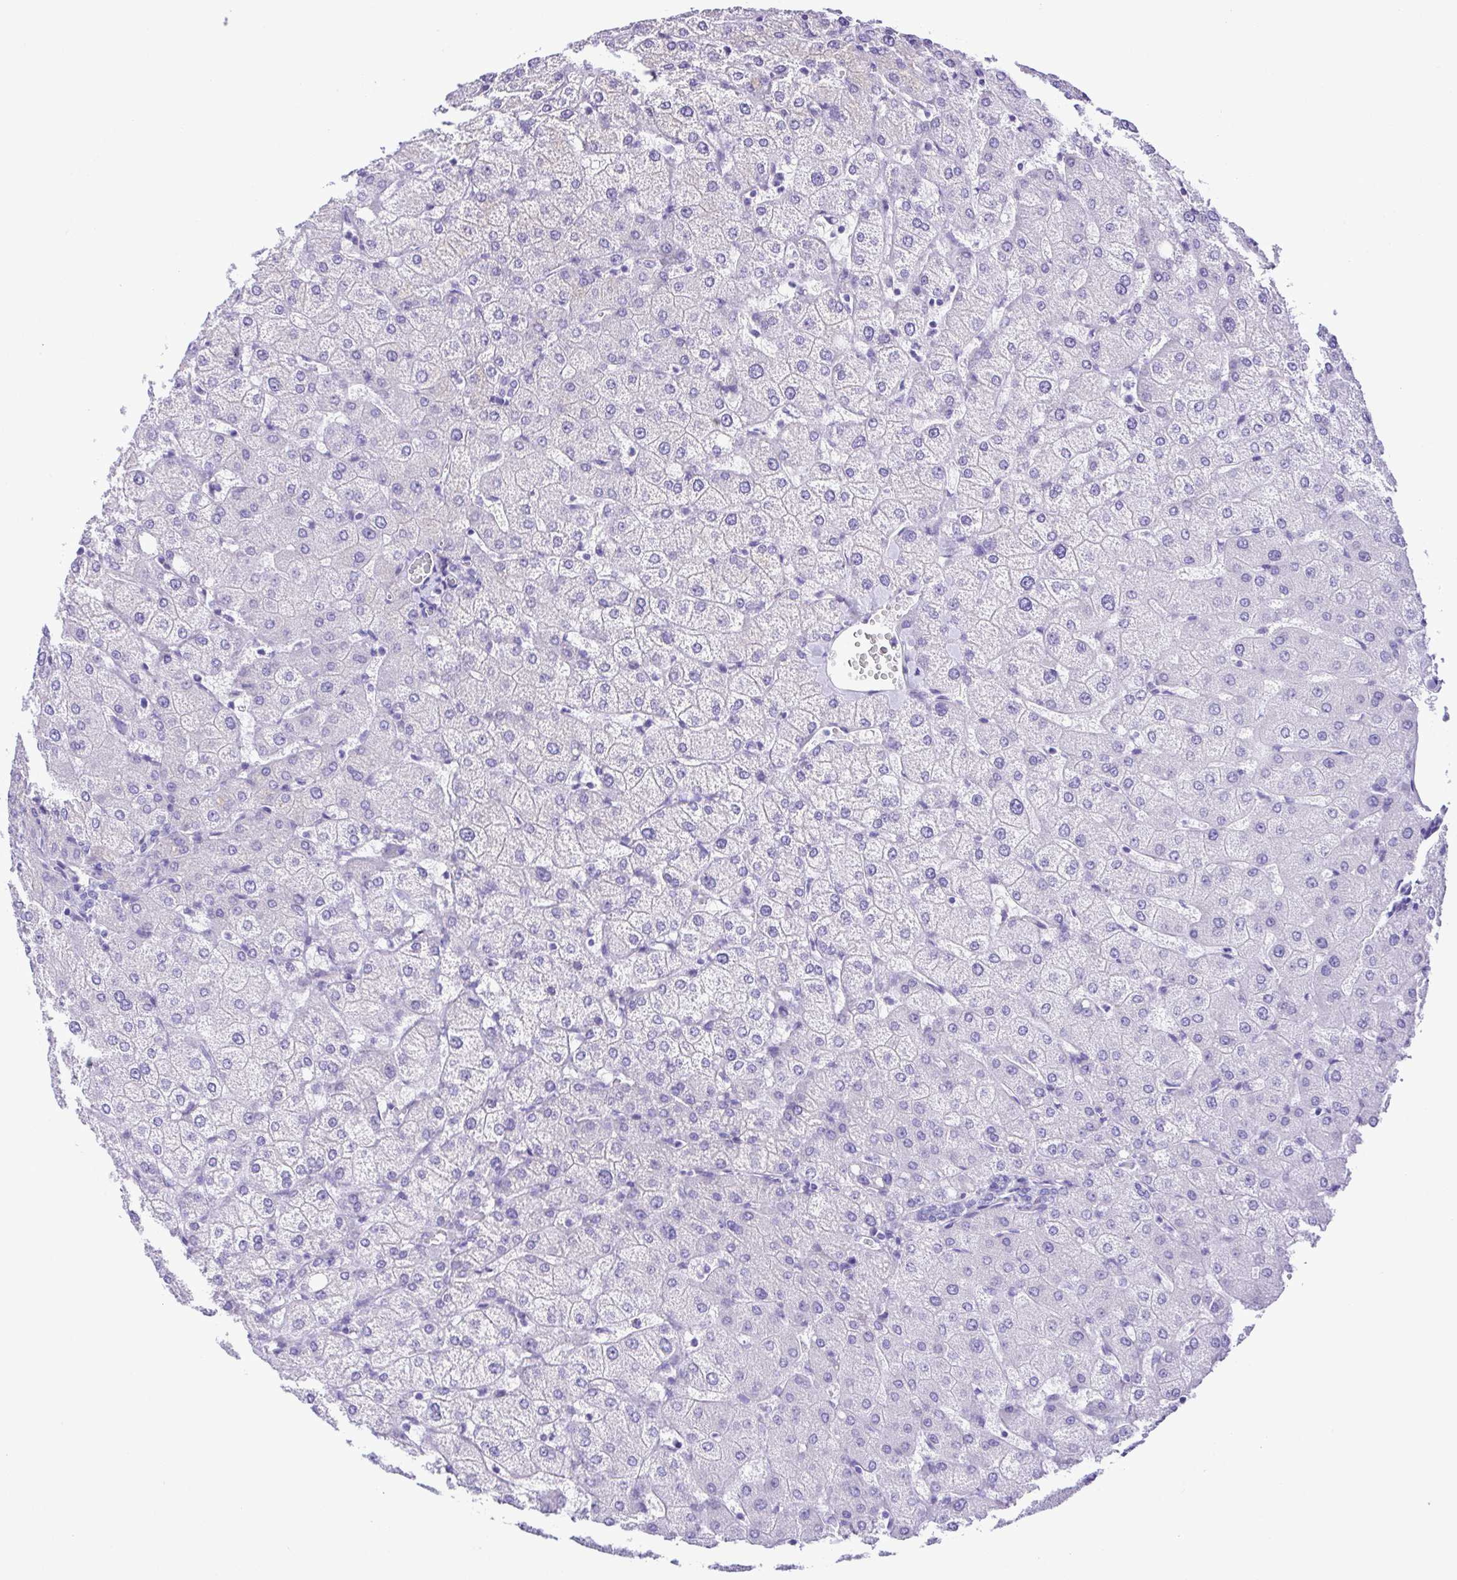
{"staining": {"intensity": "negative", "quantity": "none", "location": "none"}, "tissue": "liver", "cell_type": "Cholangiocytes", "image_type": "normal", "snomed": [{"axis": "morphology", "description": "Normal tissue, NOS"}, {"axis": "topography", "description": "Liver"}], "caption": "A histopathology image of liver stained for a protein demonstrates no brown staining in cholangiocytes.", "gene": "PAK3", "patient": {"sex": "female", "age": 54}}